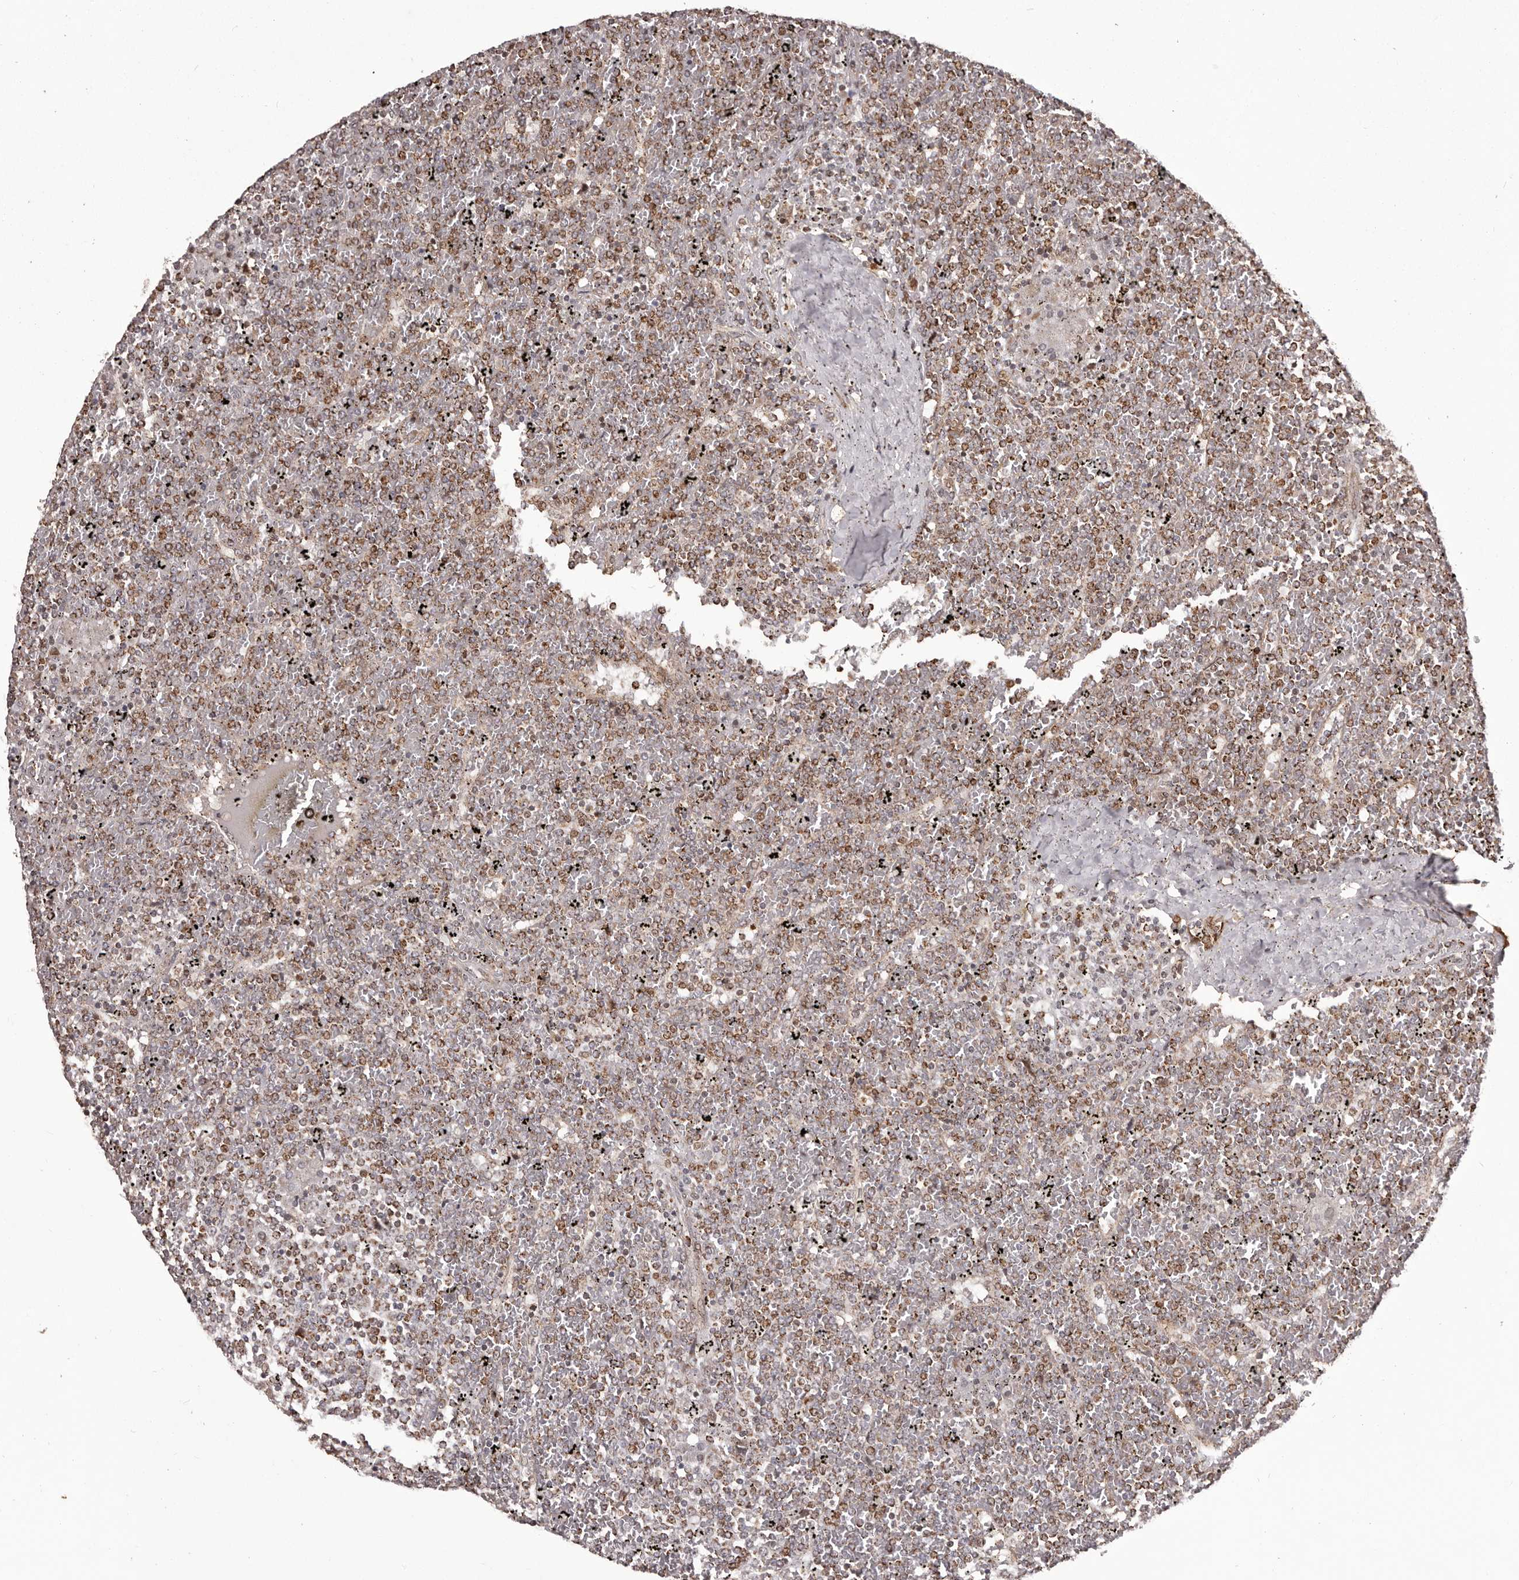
{"staining": {"intensity": "moderate", "quantity": "25%-75%", "location": "cytoplasmic/membranous"}, "tissue": "lymphoma", "cell_type": "Tumor cells", "image_type": "cancer", "snomed": [{"axis": "morphology", "description": "Malignant lymphoma, non-Hodgkin's type, Low grade"}, {"axis": "topography", "description": "Spleen"}], "caption": "Tumor cells display medium levels of moderate cytoplasmic/membranous positivity in about 25%-75% of cells in human low-grade malignant lymphoma, non-Hodgkin's type.", "gene": "GFOD1", "patient": {"sex": "female", "age": 19}}